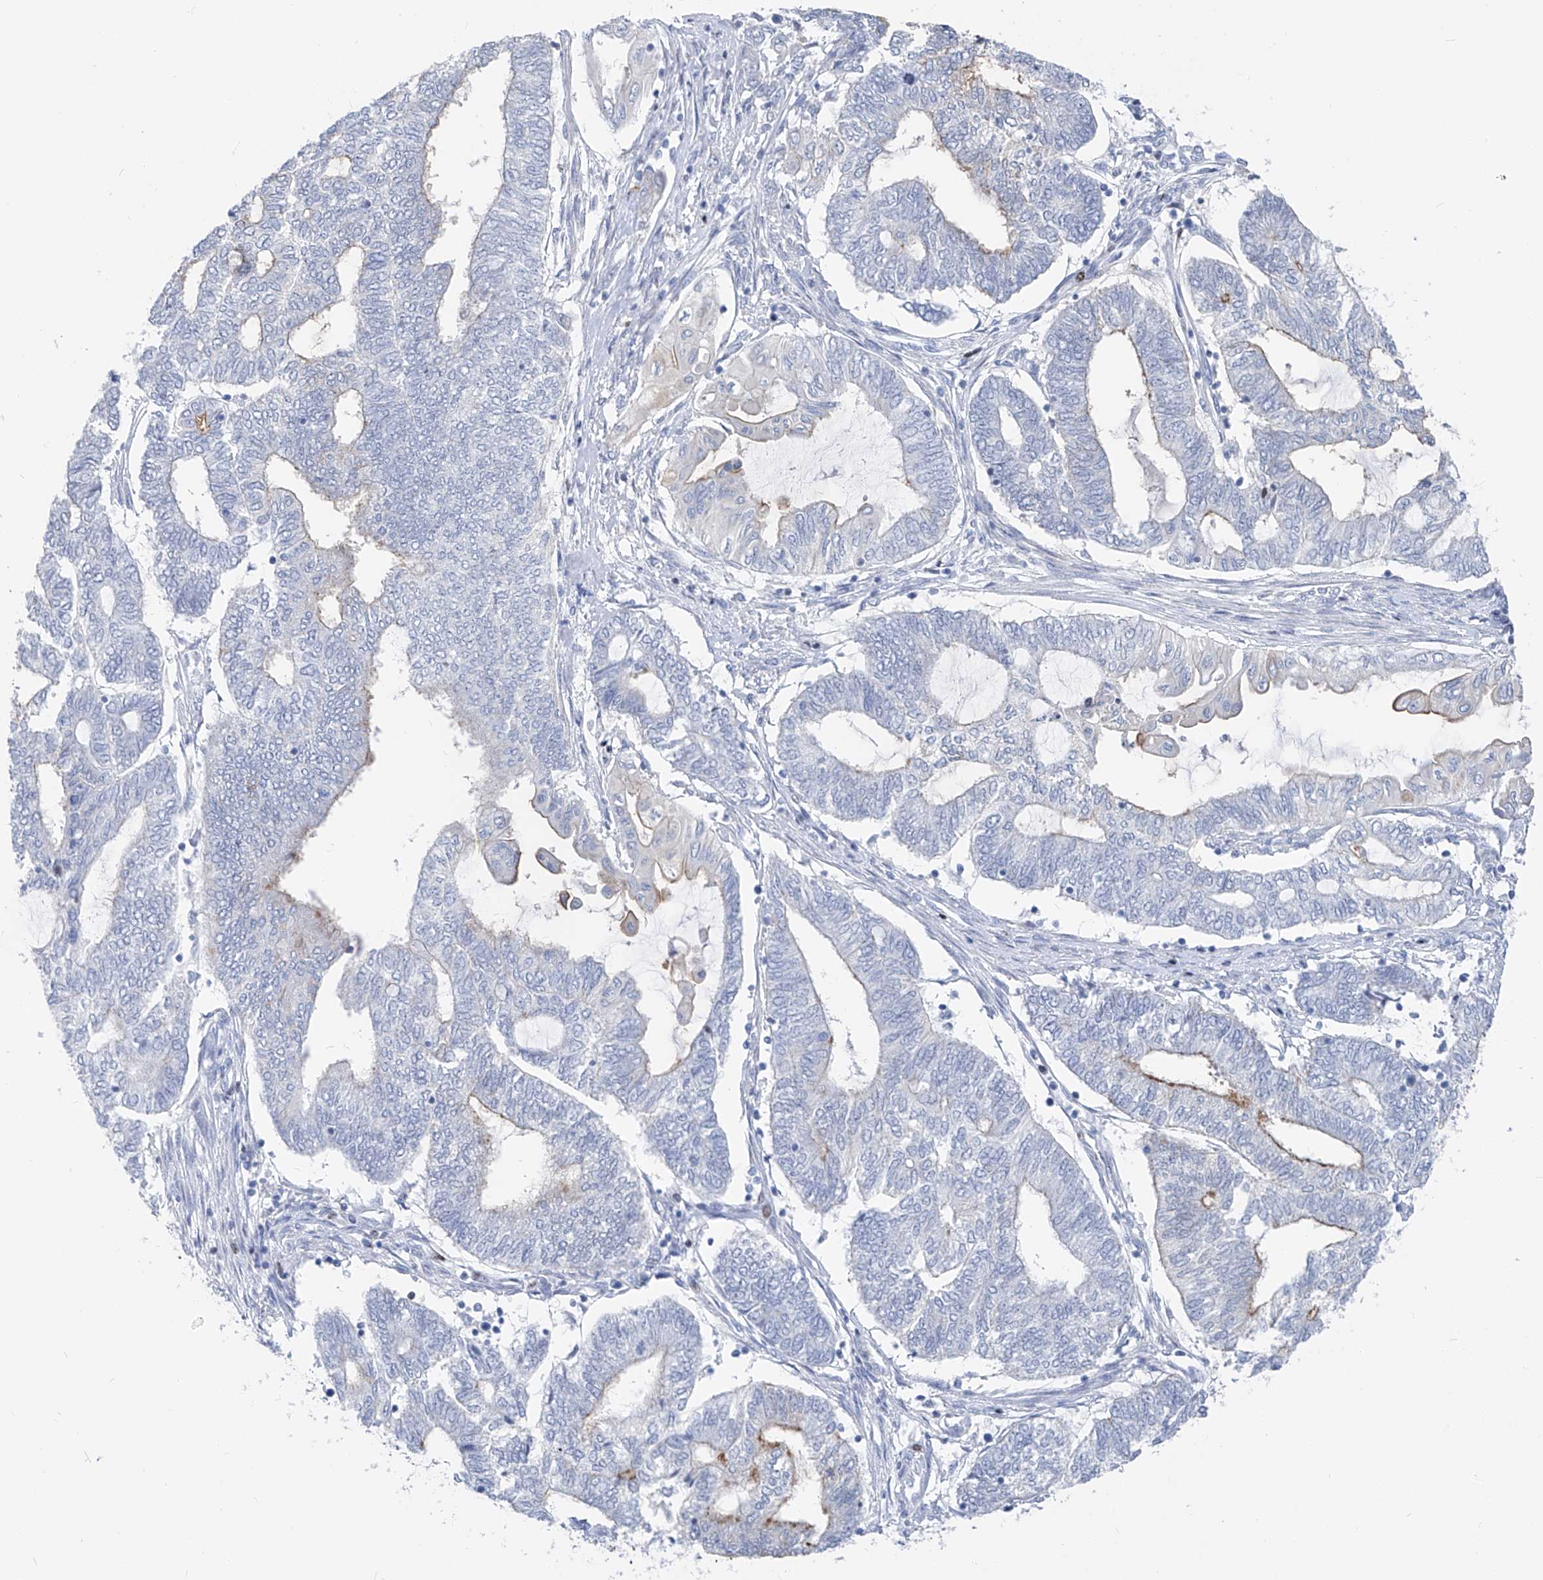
{"staining": {"intensity": "negative", "quantity": "none", "location": "none"}, "tissue": "endometrial cancer", "cell_type": "Tumor cells", "image_type": "cancer", "snomed": [{"axis": "morphology", "description": "Adenocarcinoma, NOS"}, {"axis": "topography", "description": "Uterus"}, {"axis": "topography", "description": "Endometrium"}], "caption": "Tumor cells are negative for brown protein staining in adenocarcinoma (endometrial).", "gene": "FRS3", "patient": {"sex": "female", "age": 70}}